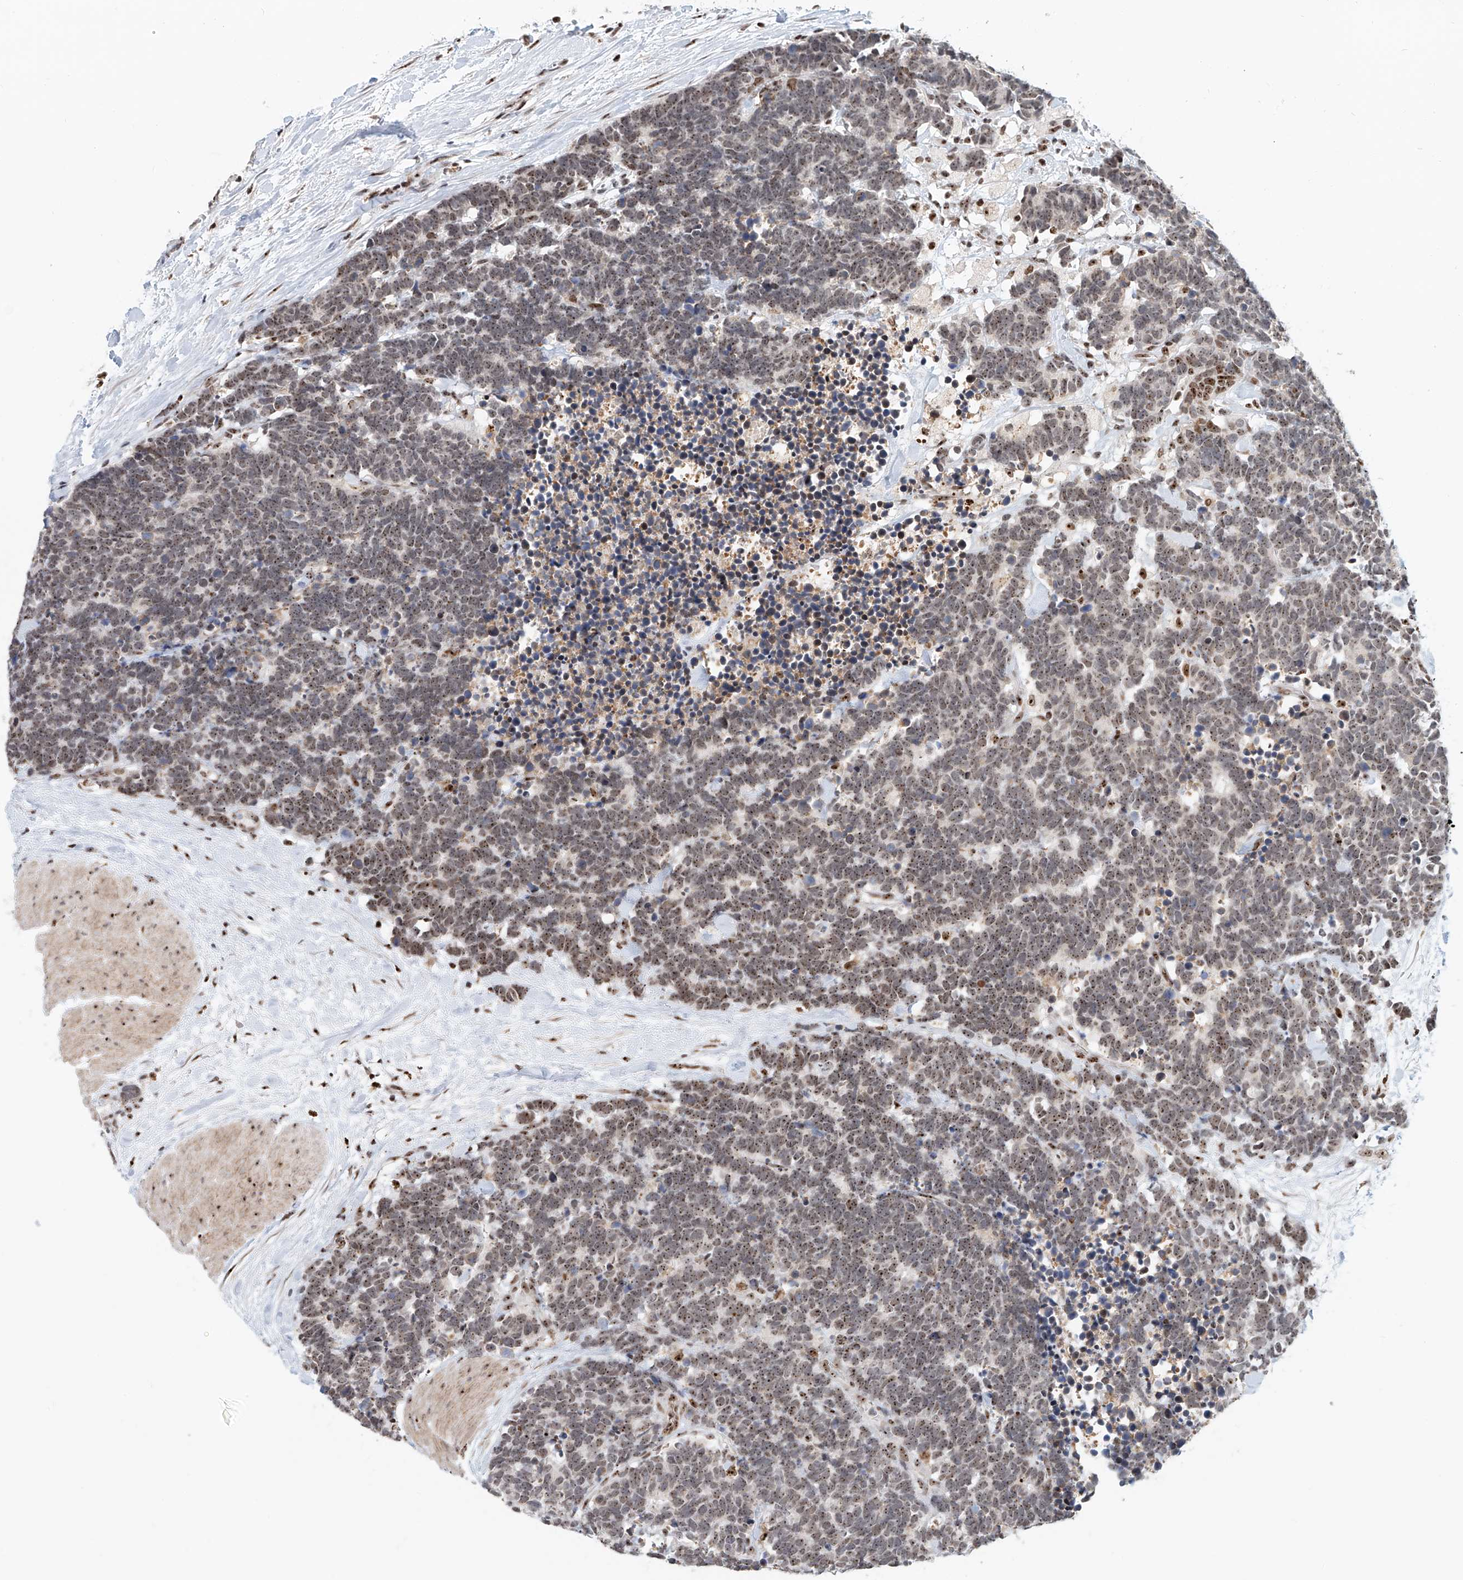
{"staining": {"intensity": "moderate", "quantity": ">75%", "location": "nuclear"}, "tissue": "carcinoid", "cell_type": "Tumor cells", "image_type": "cancer", "snomed": [{"axis": "morphology", "description": "Carcinoma, NOS"}, {"axis": "morphology", "description": "Carcinoid, malignant, NOS"}, {"axis": "topography", "description": "Urinary bladder"}], "caption": "Immunohistochemical staining of carcinoid displays medium levels of moderate nuclear protein staining in approximately >75% of tumor cells.", "gene": "PRUNE2", "patient": {"sex": "male", "age": 57}}